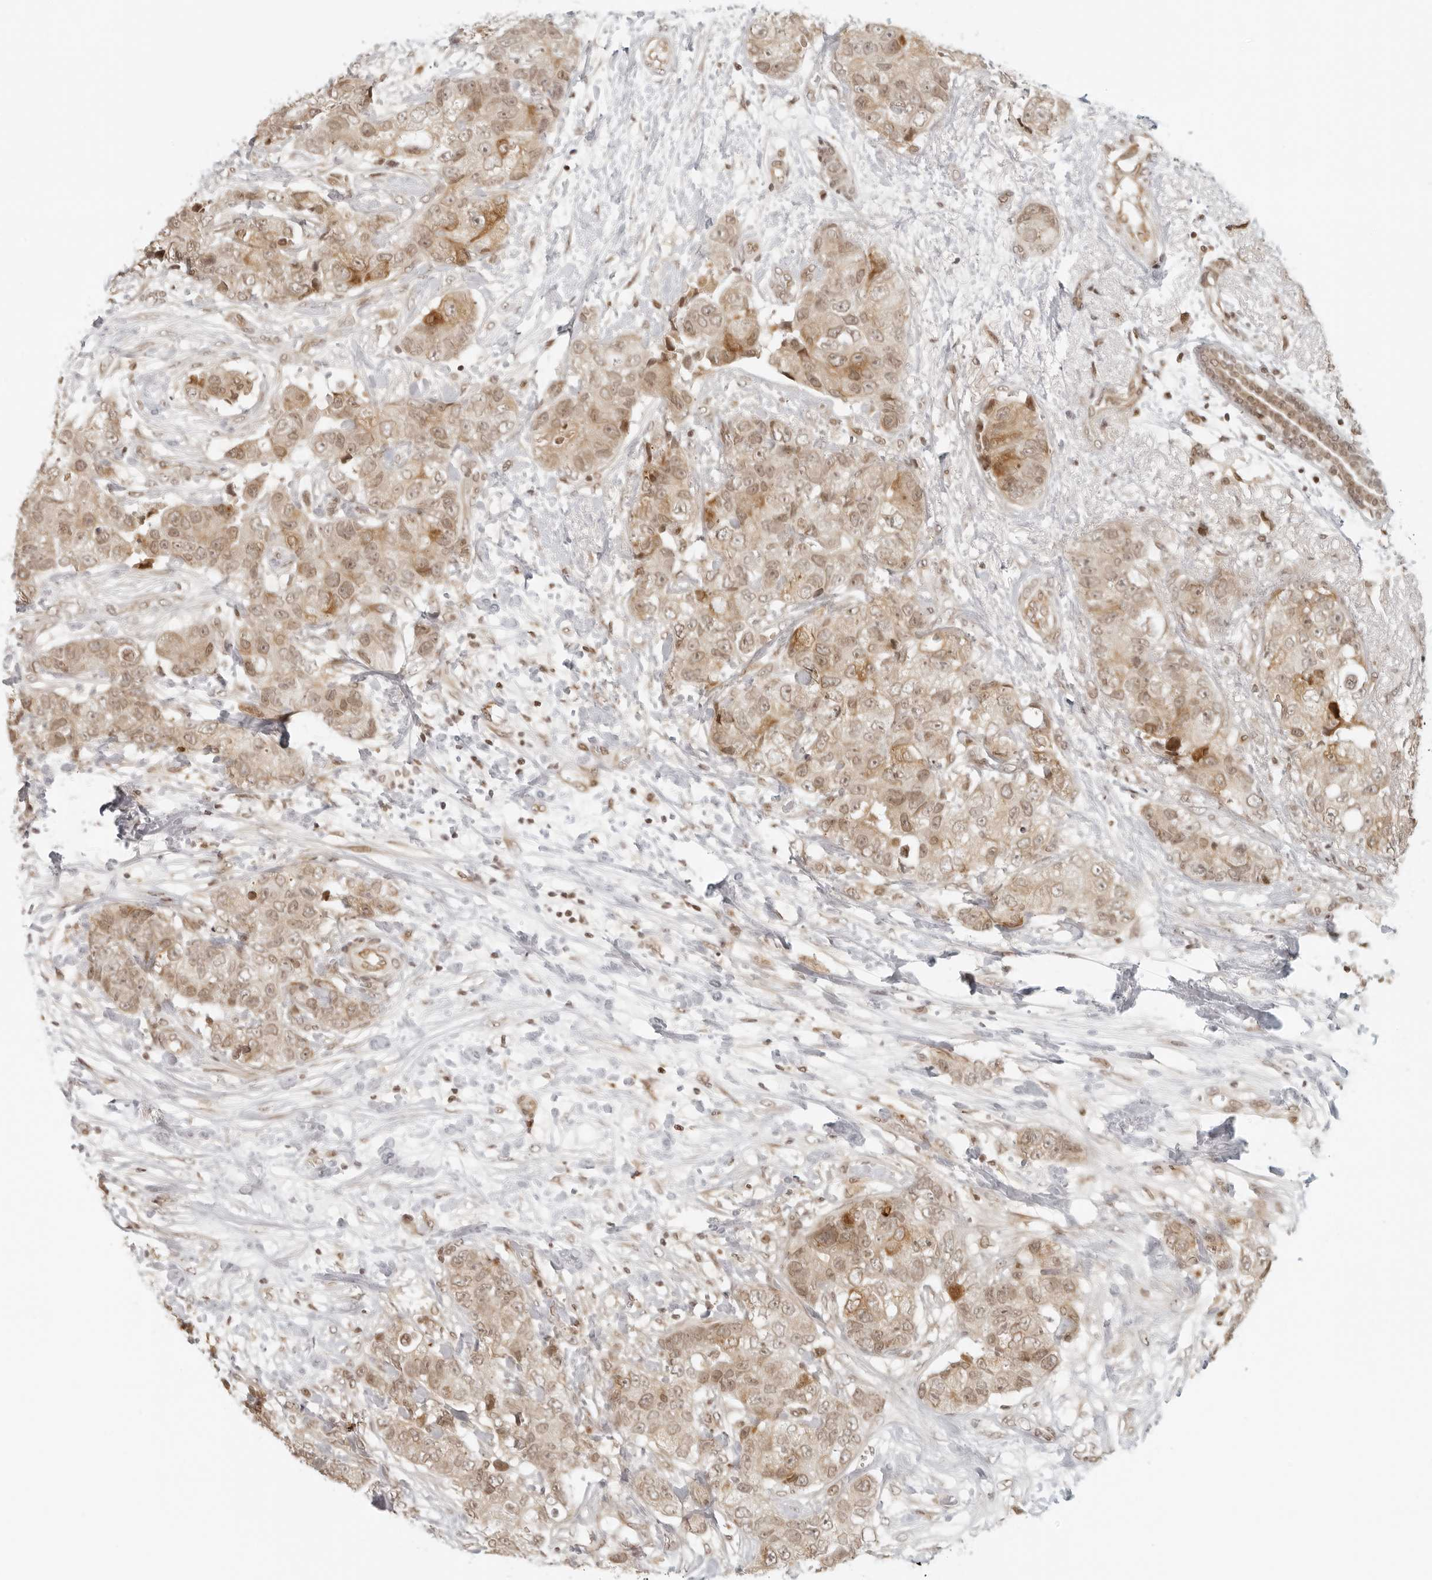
{"staining": {"intensity": "moderate", "quantity": ">75%", "location": "cytoplasmic/membranous,nuclear"}, "tissue": "breast cancer", "cell_type": "Tumor cells", "image_type": "cancer", "snomed": [{"axis": "morphology", "description": "Duct carcinoma"}, {"axis": "topography", "description": "Breast"}], "caption": "Invasive ductal carcinoma (breast) stained with DAB (3,3'-diaminobenzidine) IHC displays medium levels of moderate cytoplasmic/membranous and nuclear expression in approximately >75% of tumor cells. Ihc stains the protein in brown and the nuclei are stained blue.", "gene": "ZNF407", "patient": {"sex": "female", "age": 62}}